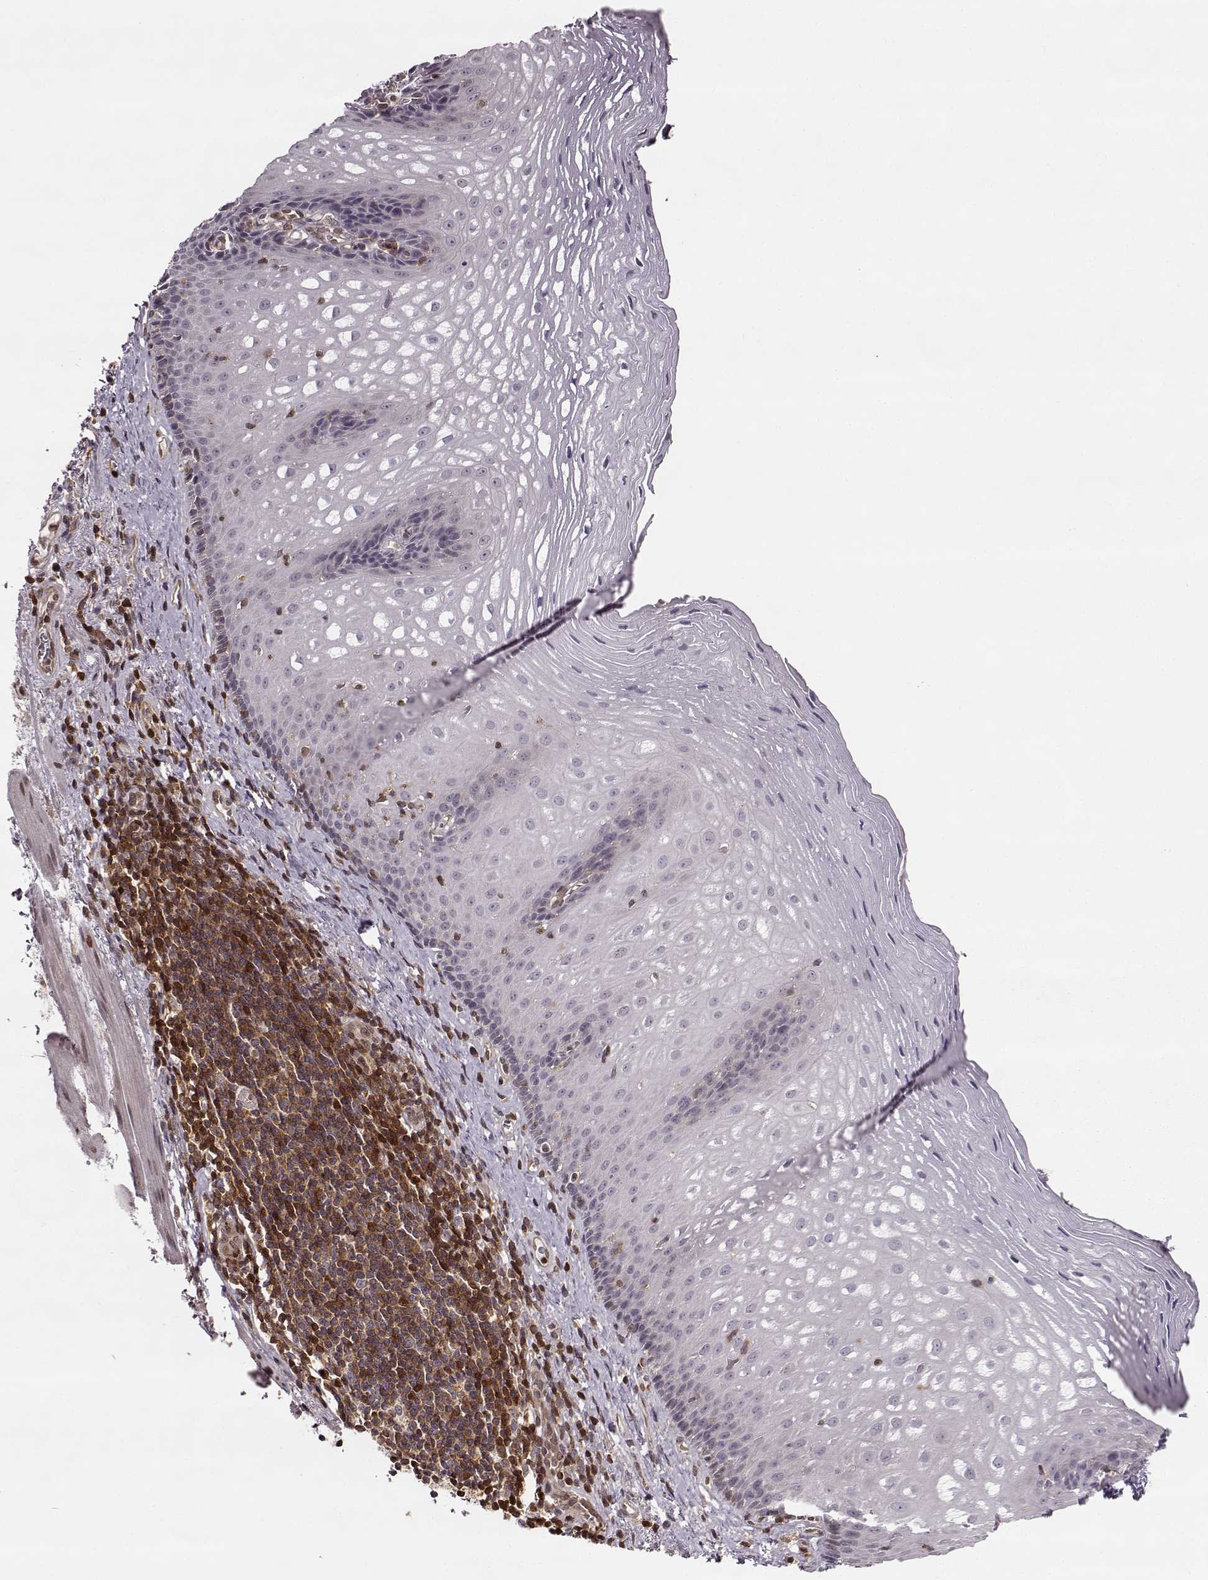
{"staining": {"intensity": "negative", "quantity": "none", "location": "none"}, "tissue": "esophagus", "cell_type": "Squamous epithelial cells", "image_type": "normal", "snomed": [{"axis": "morphology", "description": "Normal tissue, NOS"}, {"axis": "topography", "description": "Esophagus"}], "caption": "A histopathology image of esophagus stained for a protein displays no brown staining in squamous epithelial cells. The staining is performed using DAB brown chromogen with nuclei counter-stained in using hematoxylin.", "gene": "MFSD1", "patient": {"sex": "male", "age": 76}}